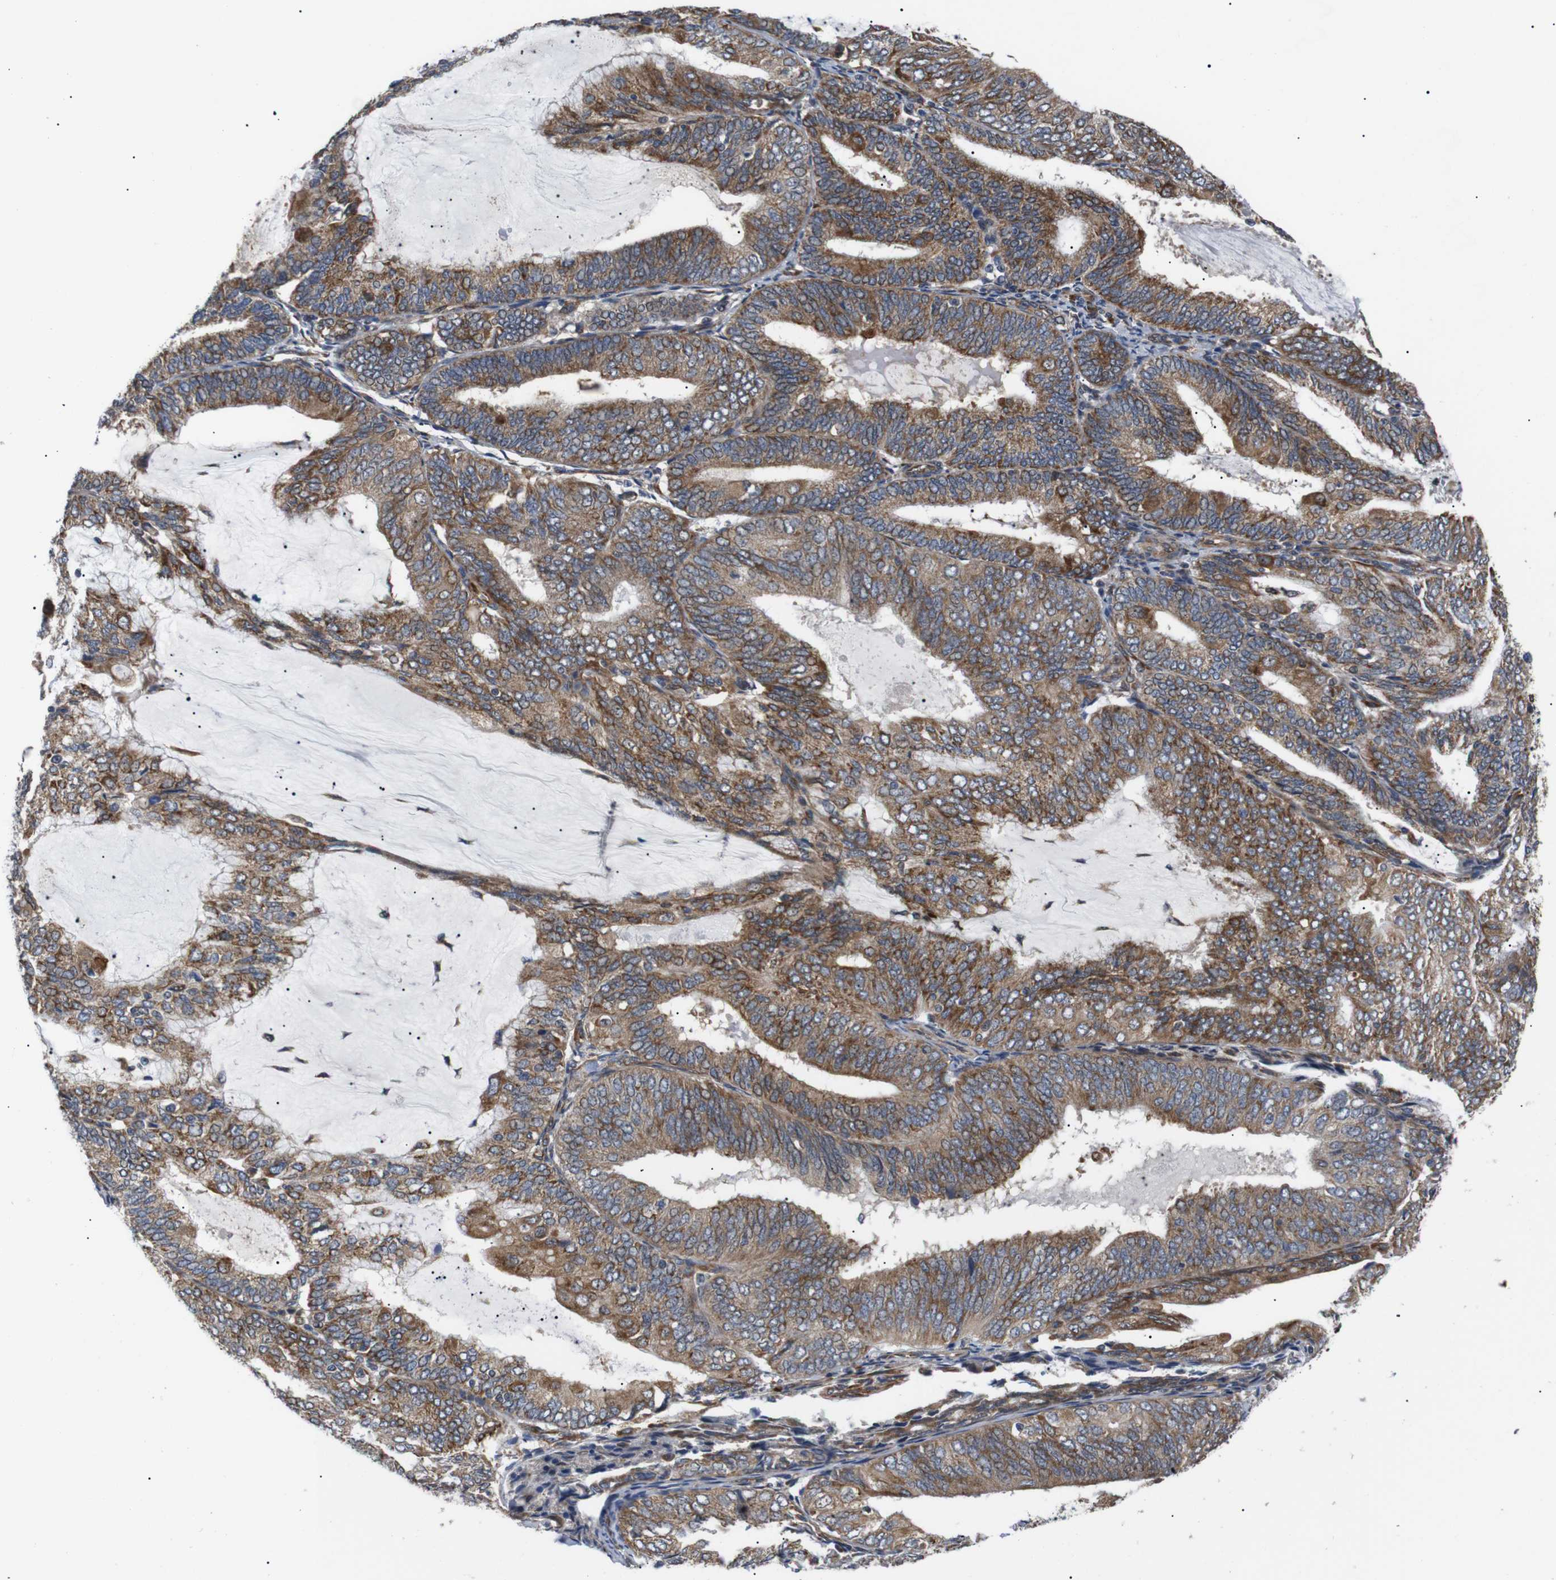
{"staining": {"intensity": "moderate", "quantity": ">75%", "location": "cytoplasmic/membranous"}, "tissue": "endometrial cancer", "cell_type": "Tumor cells", "image_type": "cancer", "snomed": [{"axis": "morphology", "description": "Adenocarcinoma, NOS"}, {"axis": "topography", "description": "Endometrium"}], "caption": "Immunohistochemistry image of endometrial adenocarcinoma stained for a protein (brown), which reveals medium levels of moderate cytoplasmic/membranous positivity in approximately >75% of tumor cells.", "gene": "KANK4", "patient": {"sex": "female", "age": 81}}